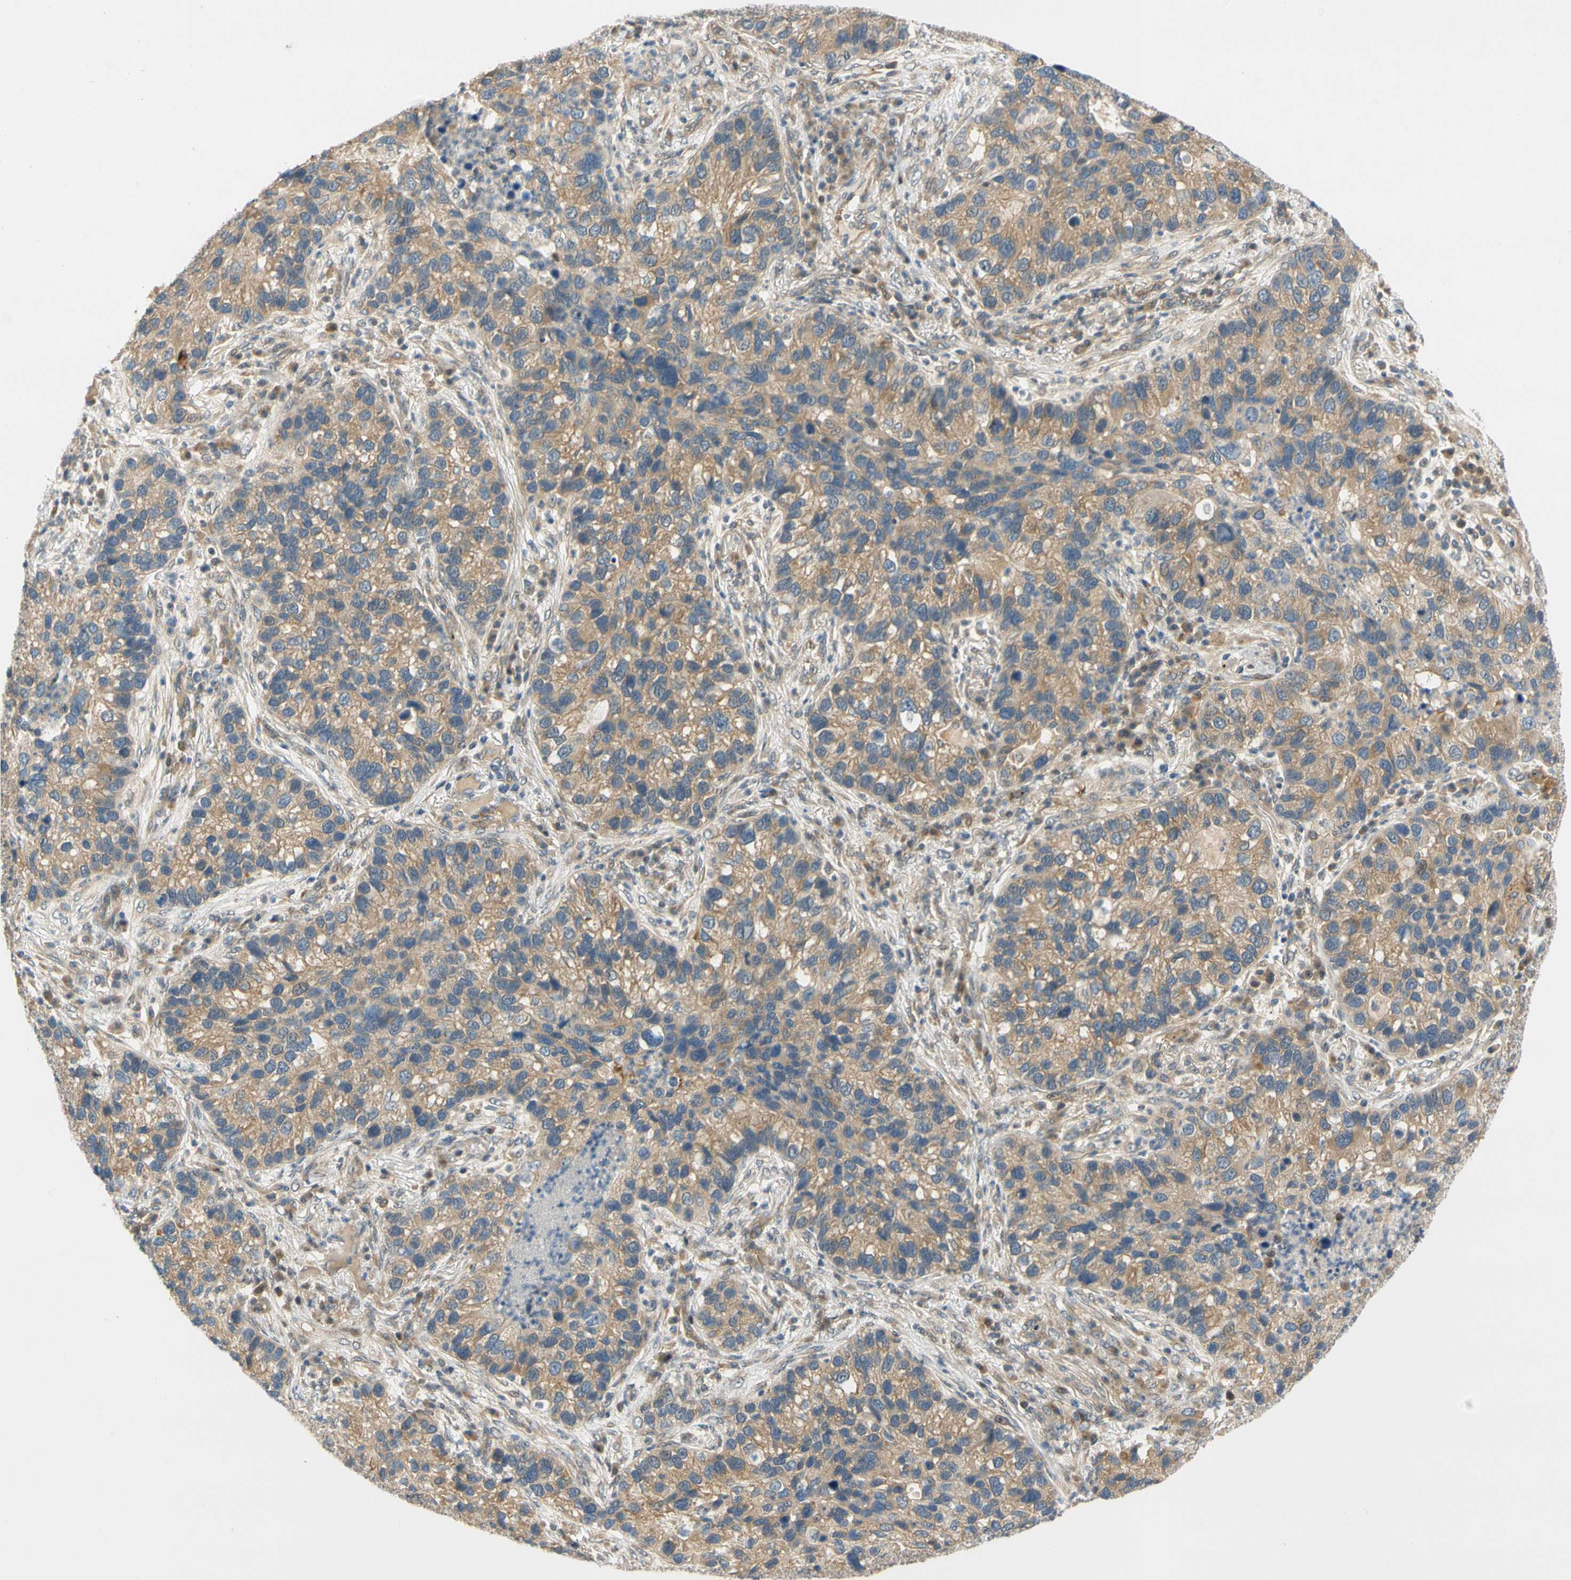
{"staining": {"intensity": "weak", "quantity": ">75%", "location": "cytoplasmic/membranous"}, "tissue": "lung cancer", "cell_type": "Tumor cells", "image_type": "cancer", "snomed": [{"axis": "morphology", "description": "Normal tissue, NOS"}, {"axis": "morphology", "description": "Adenocarcinoma, NOS"}, {"axis": "topography", "description": "Bronchus"}, {"axis": "topography", "description": "Lung"}], "caption": "Lung adenocarcinoma tissue displays weak cytoplasmic/membranous staining in approximately >75% of tumor cells, visualized by immunohistochemistry.", "gene": "GATD1", "patient": {"sex": "male", "age": 54}}